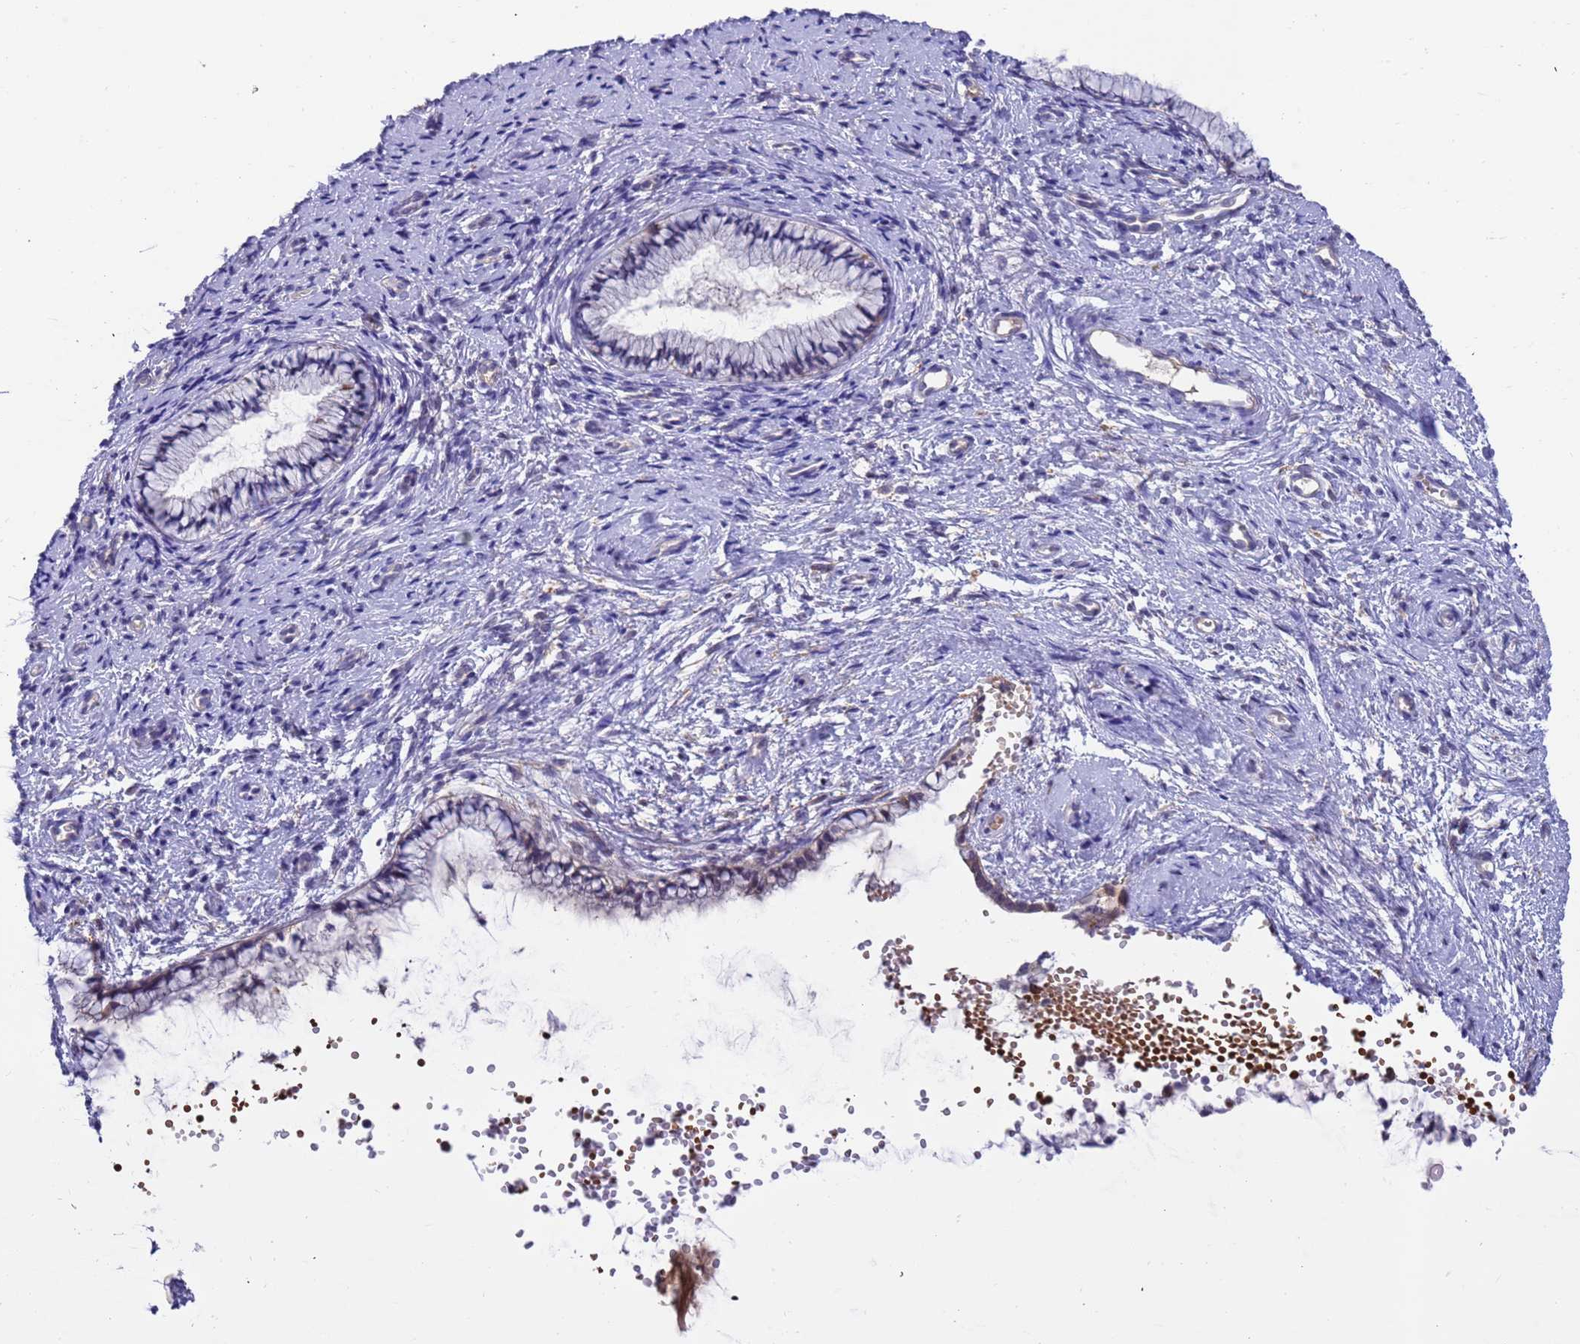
{"staining": {"intensity": "moderate", "quantity": "<25%", "location": "cytoplasmic/membranous"}, "tissue": "cervix", "cell_type": "Glandular cells", "image_type": "normal", "snomed": [{"axis": "morphology", "description": "Normal tissue, NOS"}, {"axis": "topography", "description": "Cervix"}], "caption": "Immunohistochemical staining of unremarkable cervix demonstrates low levels of moderate cytoplasmic/membranous staining in about <25% of glandular cells. Using DAB (brown) and hematoxylin (blue) stains, captured at high magnification using brightfield microscopy.", "gene": "AMPD3", "patient": {"sex": "female", "age": 57}}